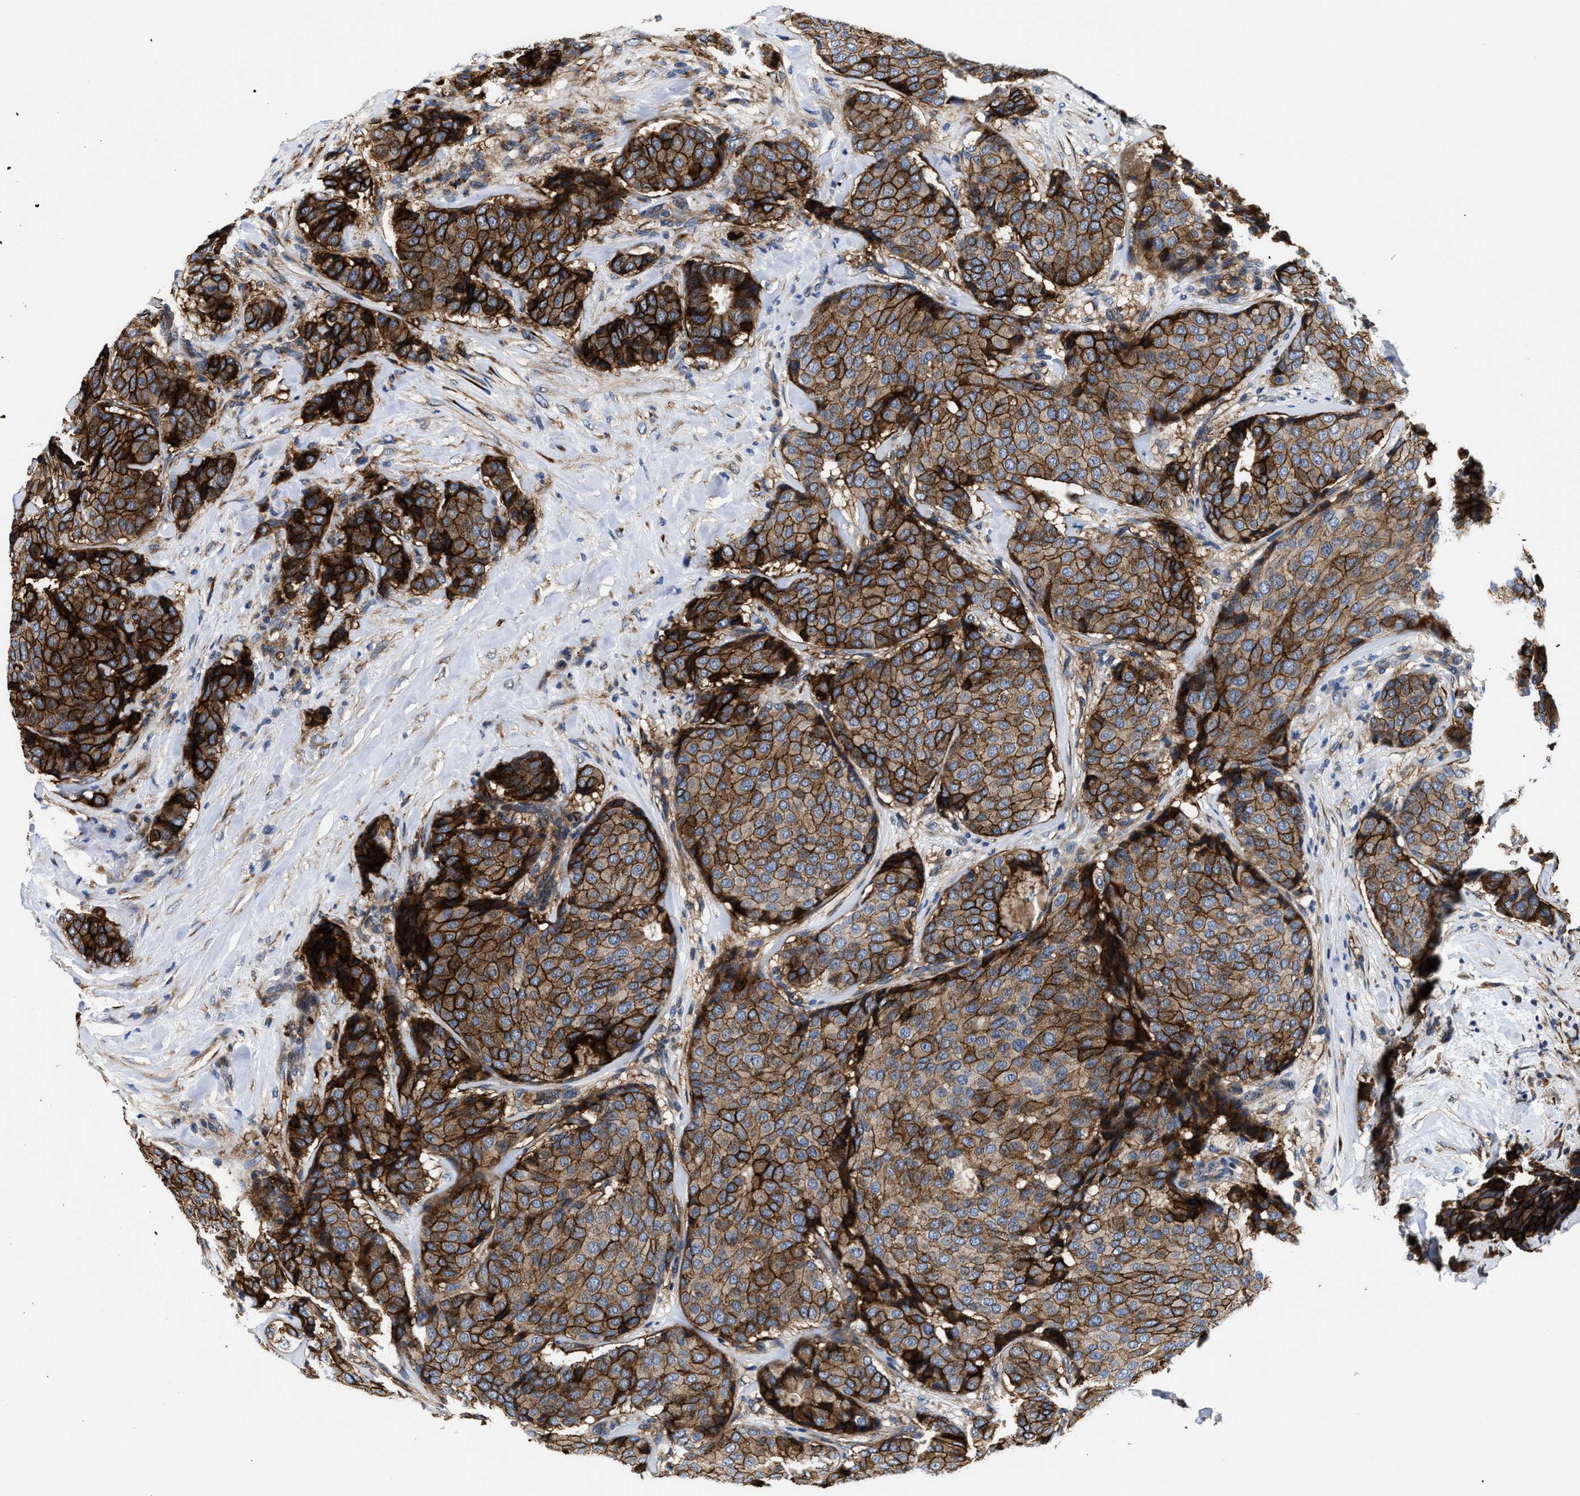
{"staining": {"intensity": "strong", "quantity": ">75%", "location": "cytoplasmic/membranous"}, "tissue": "breast cancer", "cell_type": "Tumor cells", "image_type": "cancer", "snomed": [{"axis": "morphology", "description": "Duct carcinoma"}, {"axis": "topography", "description": "Breast"}], "caption": "A brown stain highlights strong cytoplasmic/membranous staining of a protein in human intraductal carcinoma (breast) tumor cells.", "gene": "SLC12A2", "patient": {"sex": "female", "age": 75}}